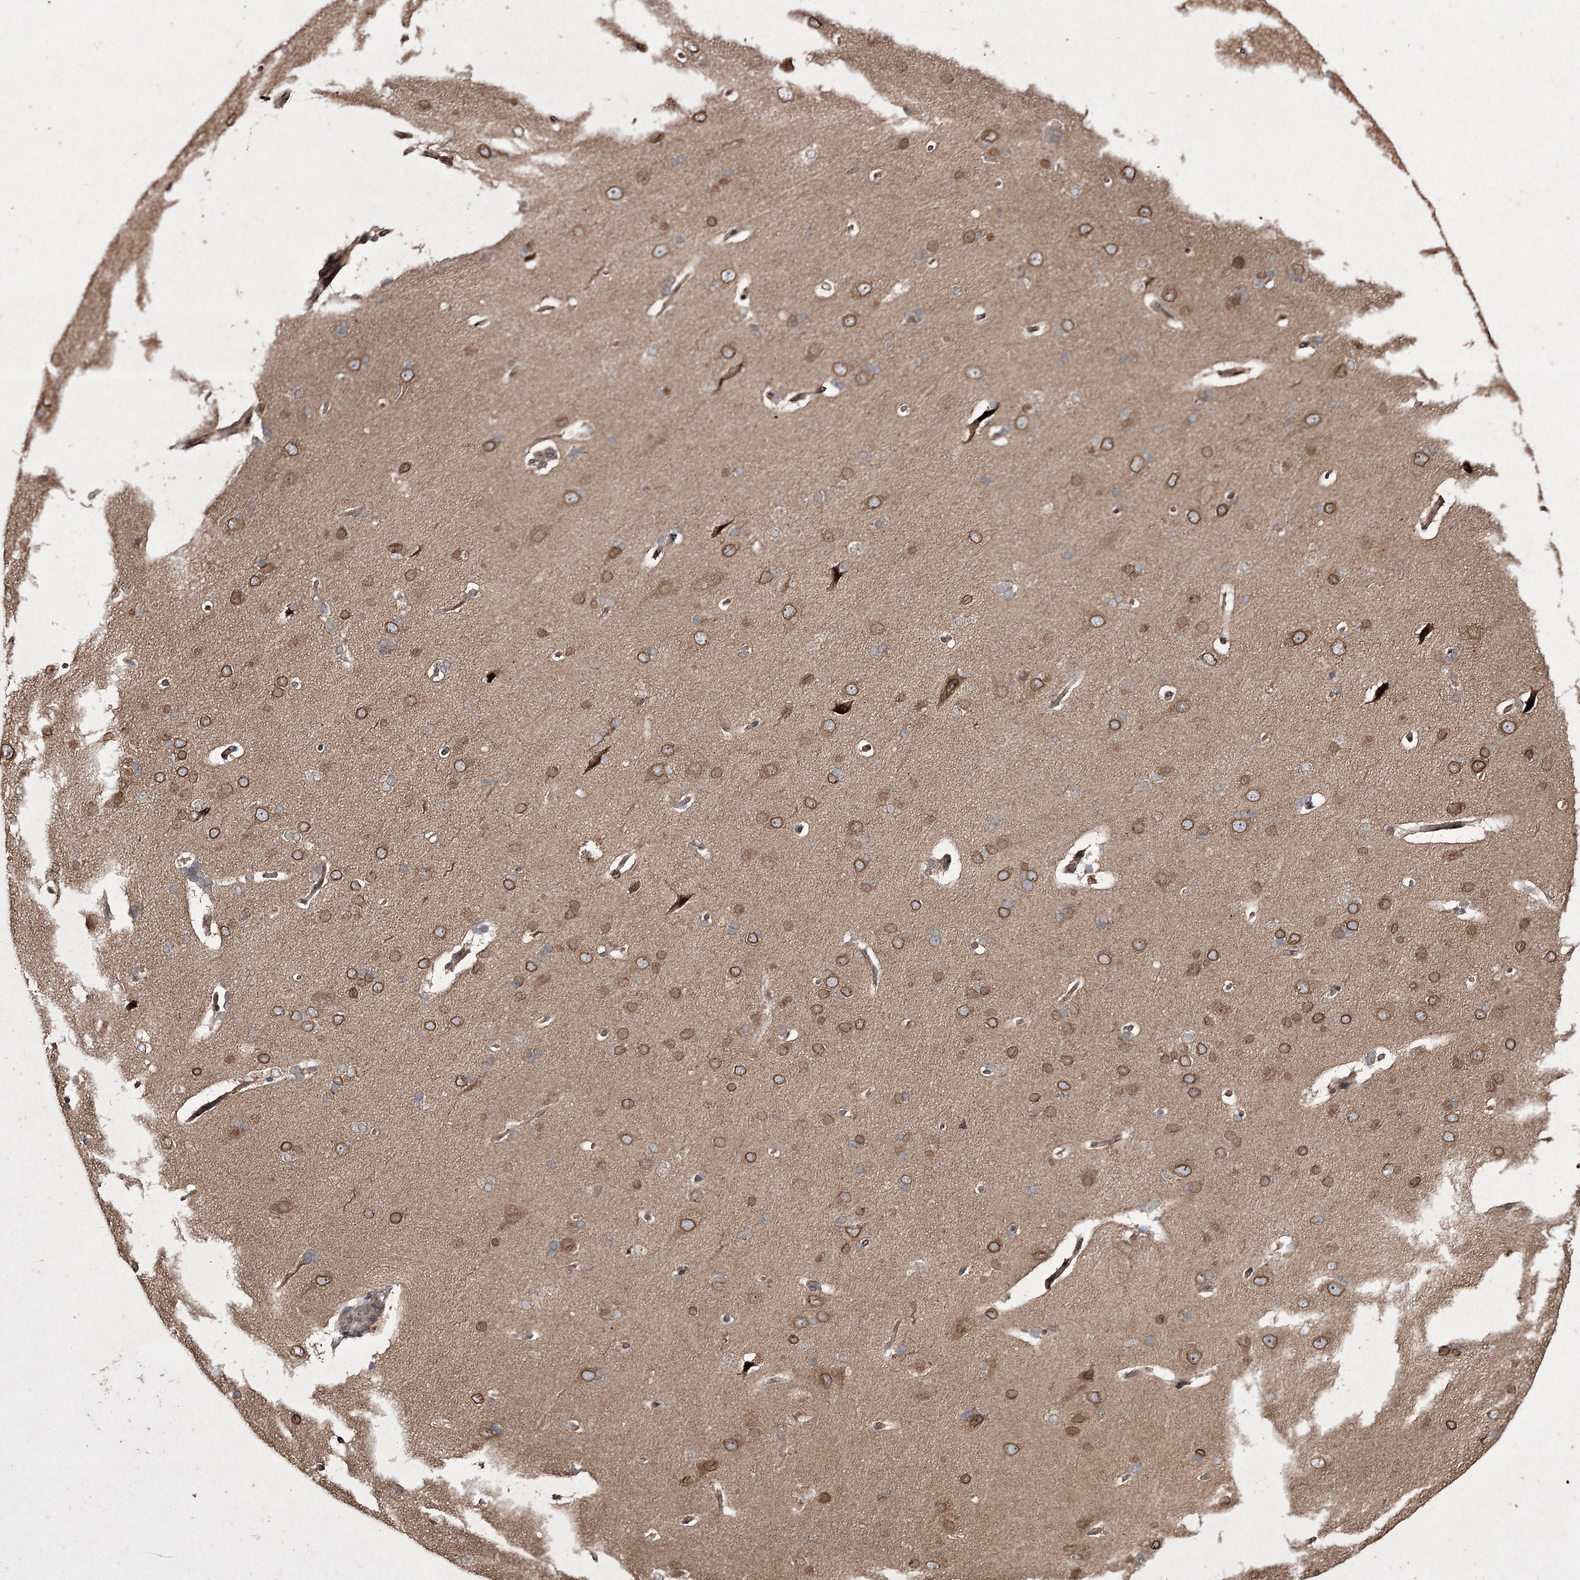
{"staining": {"intensity": "moderate", "quantity": ">75%", "location": "cytoplasmic/membranous"}, "tissue": "cerebral cortex", "cell_type": "Endothelial cells", "image_type": "normal", "snomed": [{"axis": "morphology", "description": "Normal tissue, NOS"}, {"axis": "topography", "description": "Cerebral cortex"}], "caption": "Immunohistochemical staining of normal cerebral cortex reveals moderate cytoplasmic/membranous protein positivity in about >75% of endothelial cells.", "gene": "PRC1", "patient": {"sex": "male", "age": 62}}